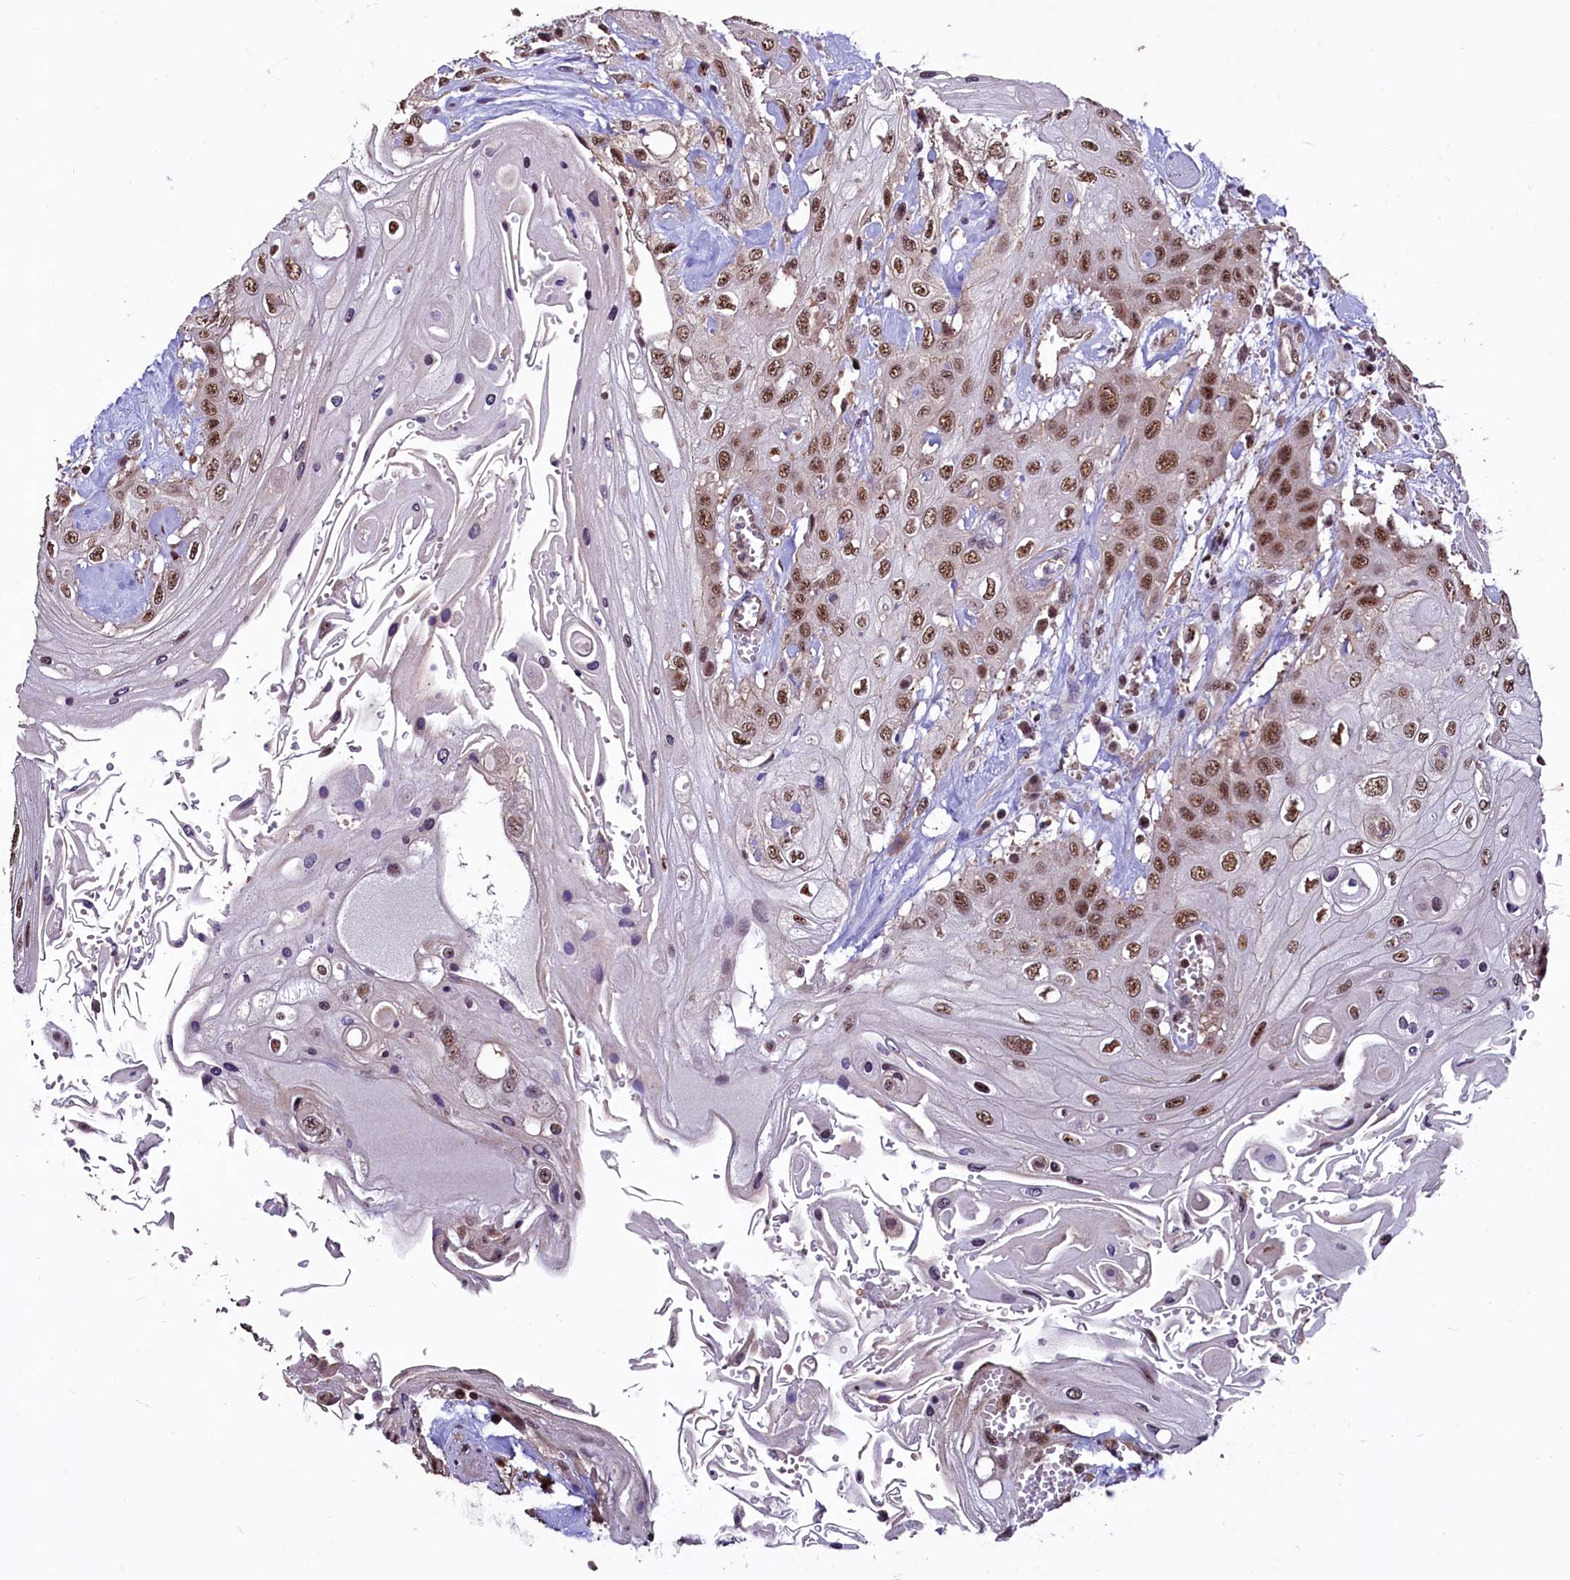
{"staining": {"intensity": "moderate", "quantity": ">75%", "location": "nuclear"}, "tissue": "head and neck cancer", "cell_type": "Tumor cells", "image_type": "cancer", "snomed": [{"axis": "morphology", "description": "Squamous cell carcinoma, NOS"}, {"axis": "topography", "description": "Head-Neck"}], "caption": "Immunohistochemistry (IHC) histopathology image of neoplastic tissue: human head and neck cancer stained using IHC demonstrates medium levels of moderate protein expression localized specifically in the nuclear of tumor cells, appearing as a nuclear brown color.", "gene": "SFSWAP", "patient": {"sex": "female", "age": 43}}